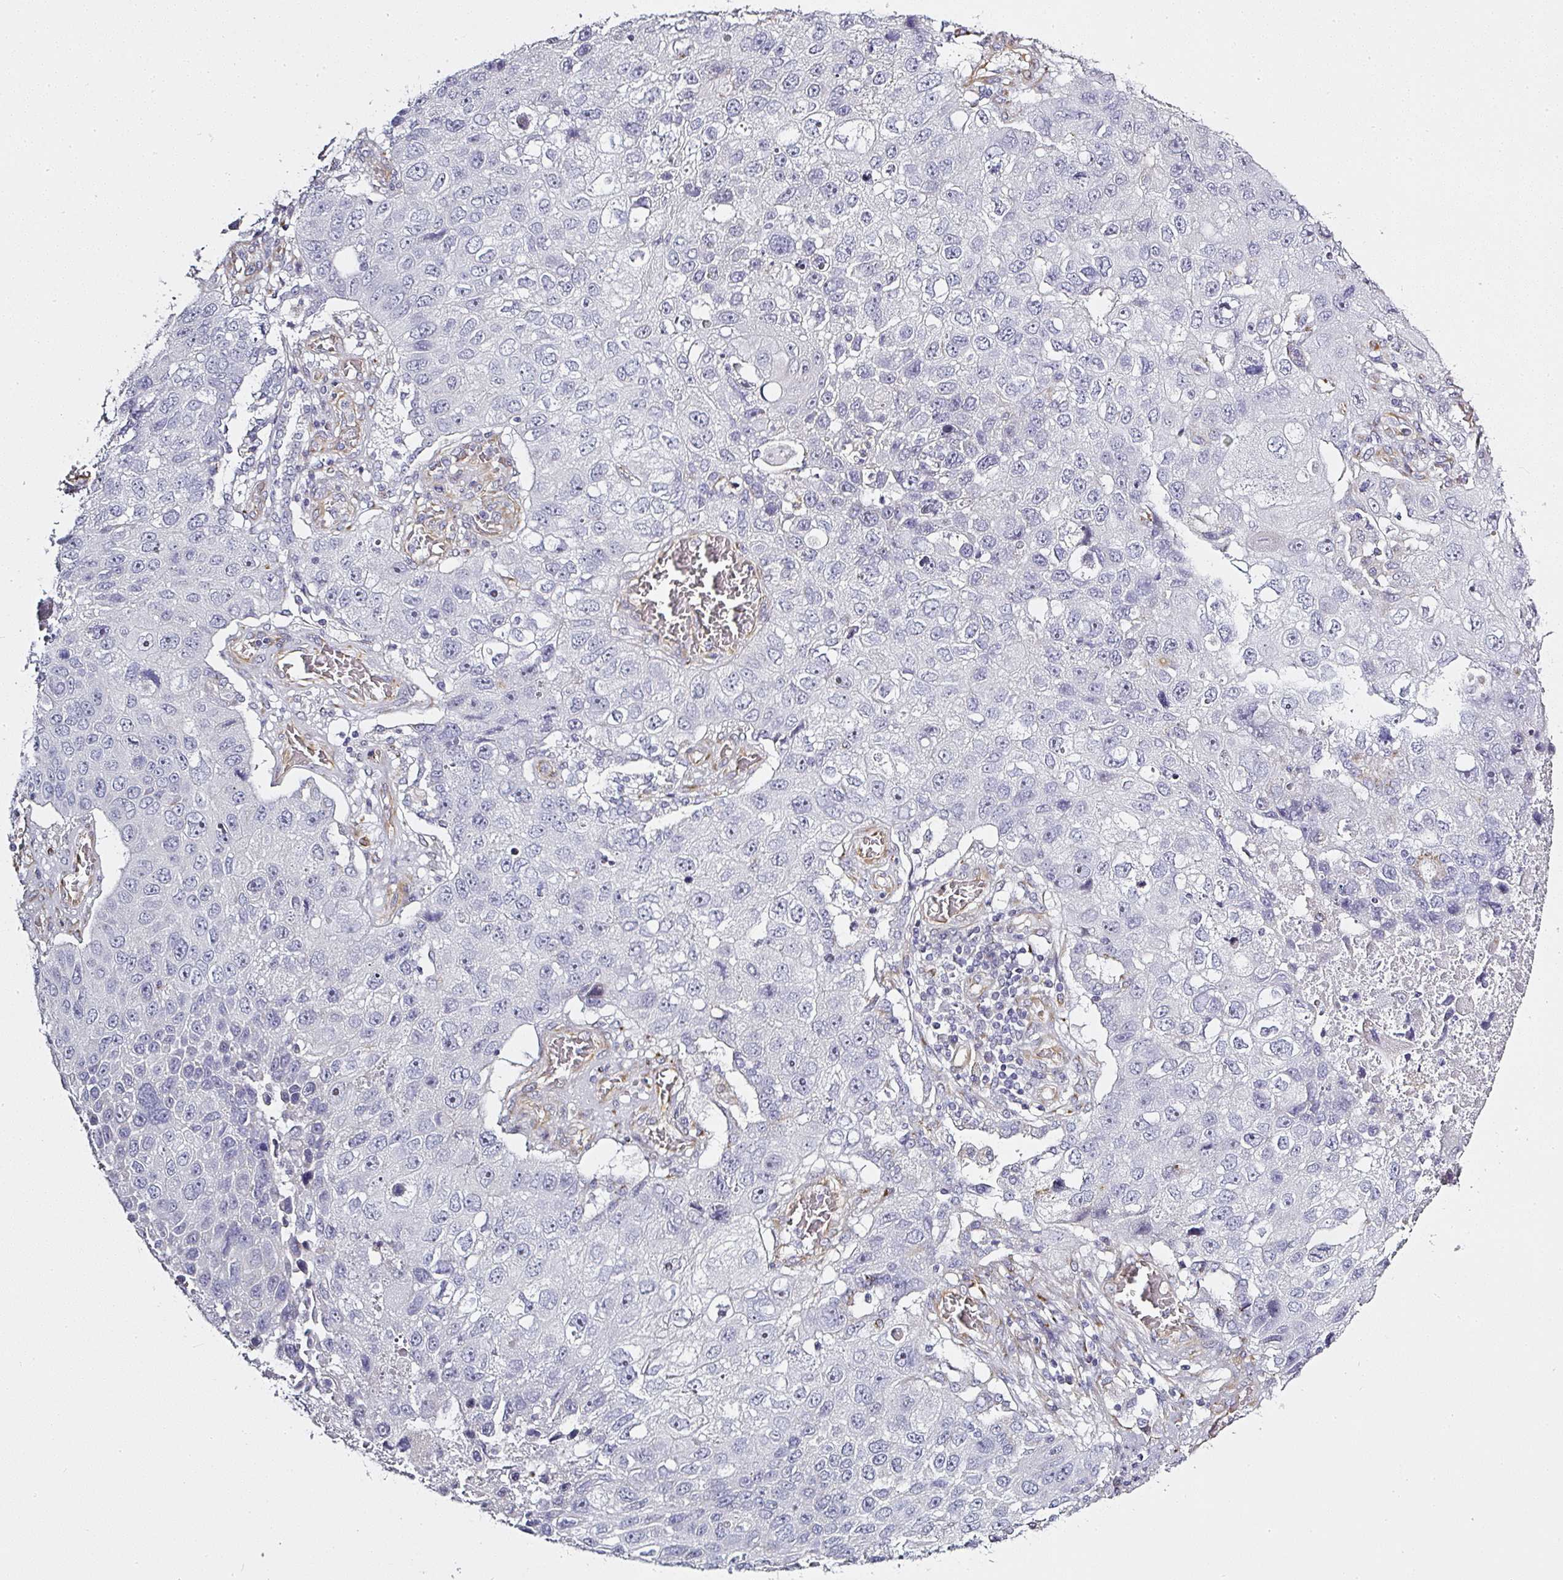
{"staining": {"intensity": "negative", "quantity": "none", "location": "none"}, "tissue": "lung cancer", "cell_type": "Tumor cells", "image_type": "cancer", "snomed": [{"axis": "morphology", "description": "Squamous cell carcinoma, NOS"}, {"axis": "topography", "description": "Lung"}], "caption": "High power microscopy photomicrograph of an immunohistochemistry (IHC) histopathology image of squamous cell carcinoma (lung), revealing no significant positivity in tumor cells. Nuclei are stained in blue.", "gene": "ATP8B2", "patient": {"sex": "male", "age": 61}}